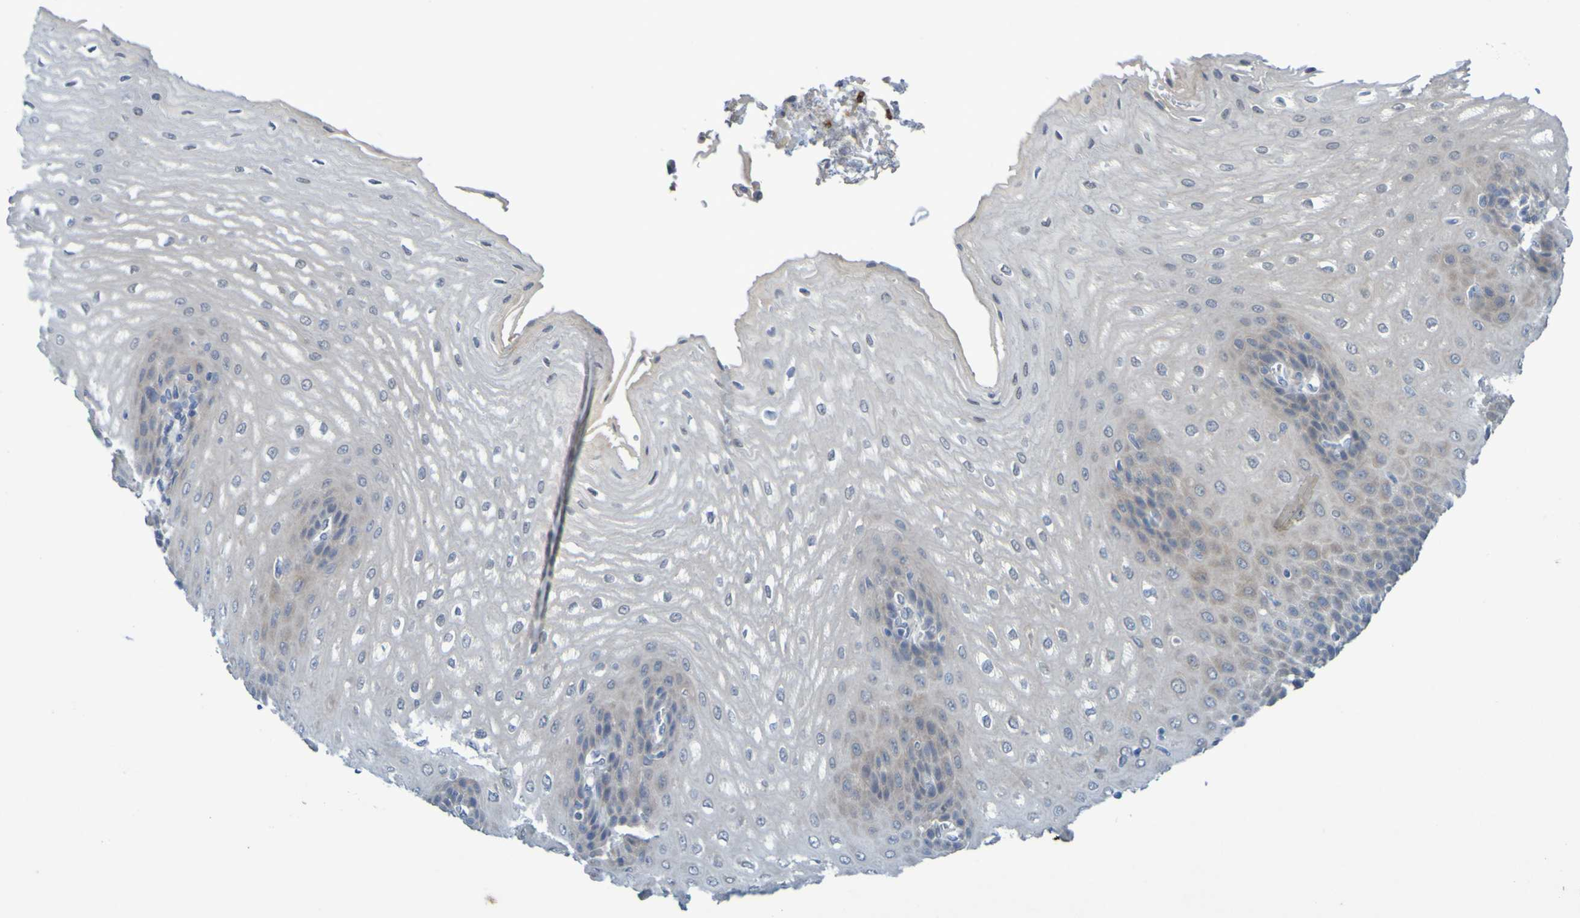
{"staining": {"intensity": "weak", "quantity": "<25%", "location": "cytoplasmic/membranous"}, "tissue": "esophagus", "cell_type": "Squamous epithelial cells", "image_type": "normal", "snomed": [{"axis": "morphology", "description": "Normal tissue, NOS"}, {"axis": "topography", "description": "Esophagus"}], "caption": "This is a photomicrograph of immunohistochemistry (IHC) staining of unremarkable esophagus, which shows no positivity in squamous epithelial cells. (DAB immunohistochemistry visualized using brightfield microscopy, high magnification).", "gene": "LILRB5", "patient": {"sex": "male", "age": 54}}